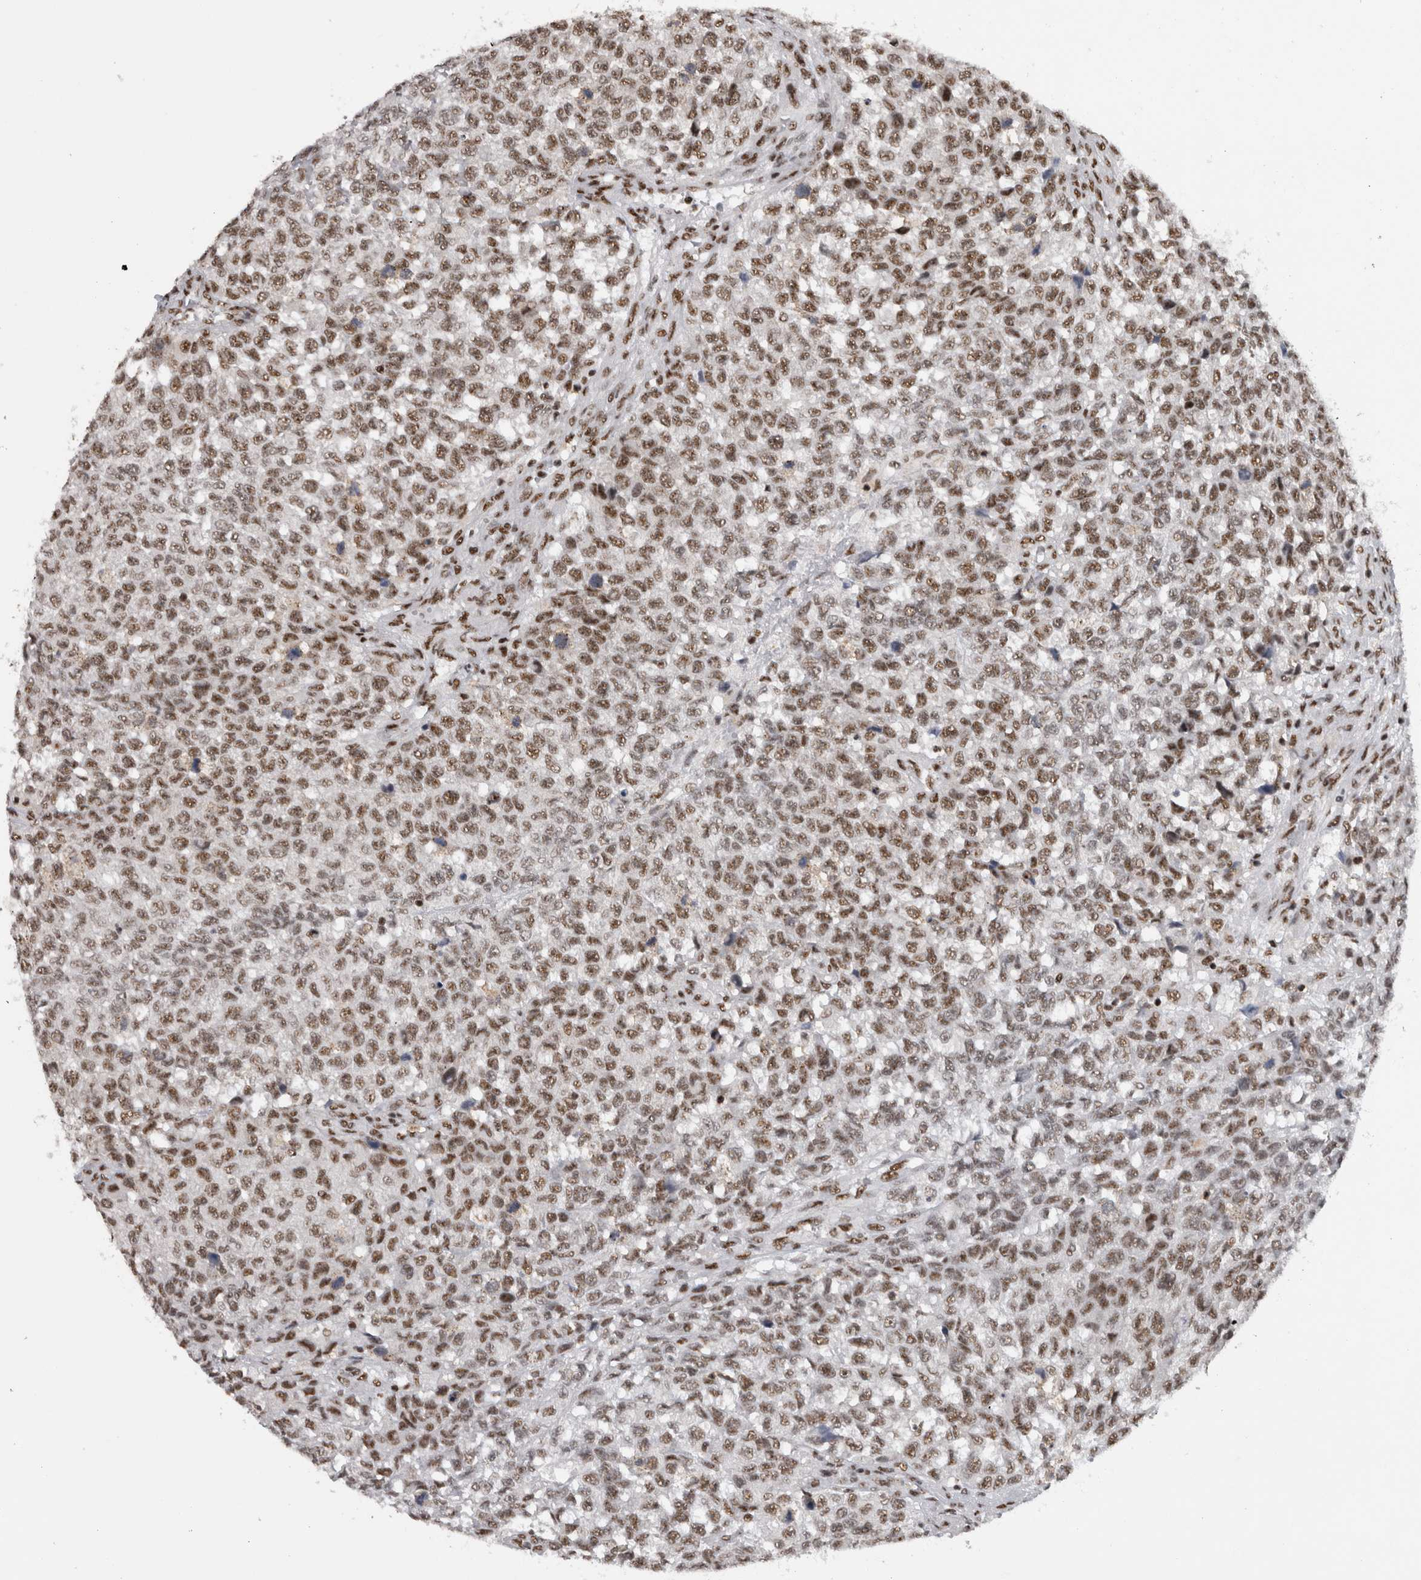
{"staining": {"intensity": "moderate", "quantity": ">75%", "location": "nuclear"}, "tissue": "testis cancer", "cell_type": "Tumor cells", "image_type": "cancer", "snomed": [{"axis": "morphology", "description": "Seminoma, NOS"}, {"axis": "topography", "description": "Testis"}], "caption": "Testis cancer stained with a protein marker demonstrates moderate staining in tumor cells.", "gene": "CDK11A", "patient": {"sex": "male", "age": 59}}